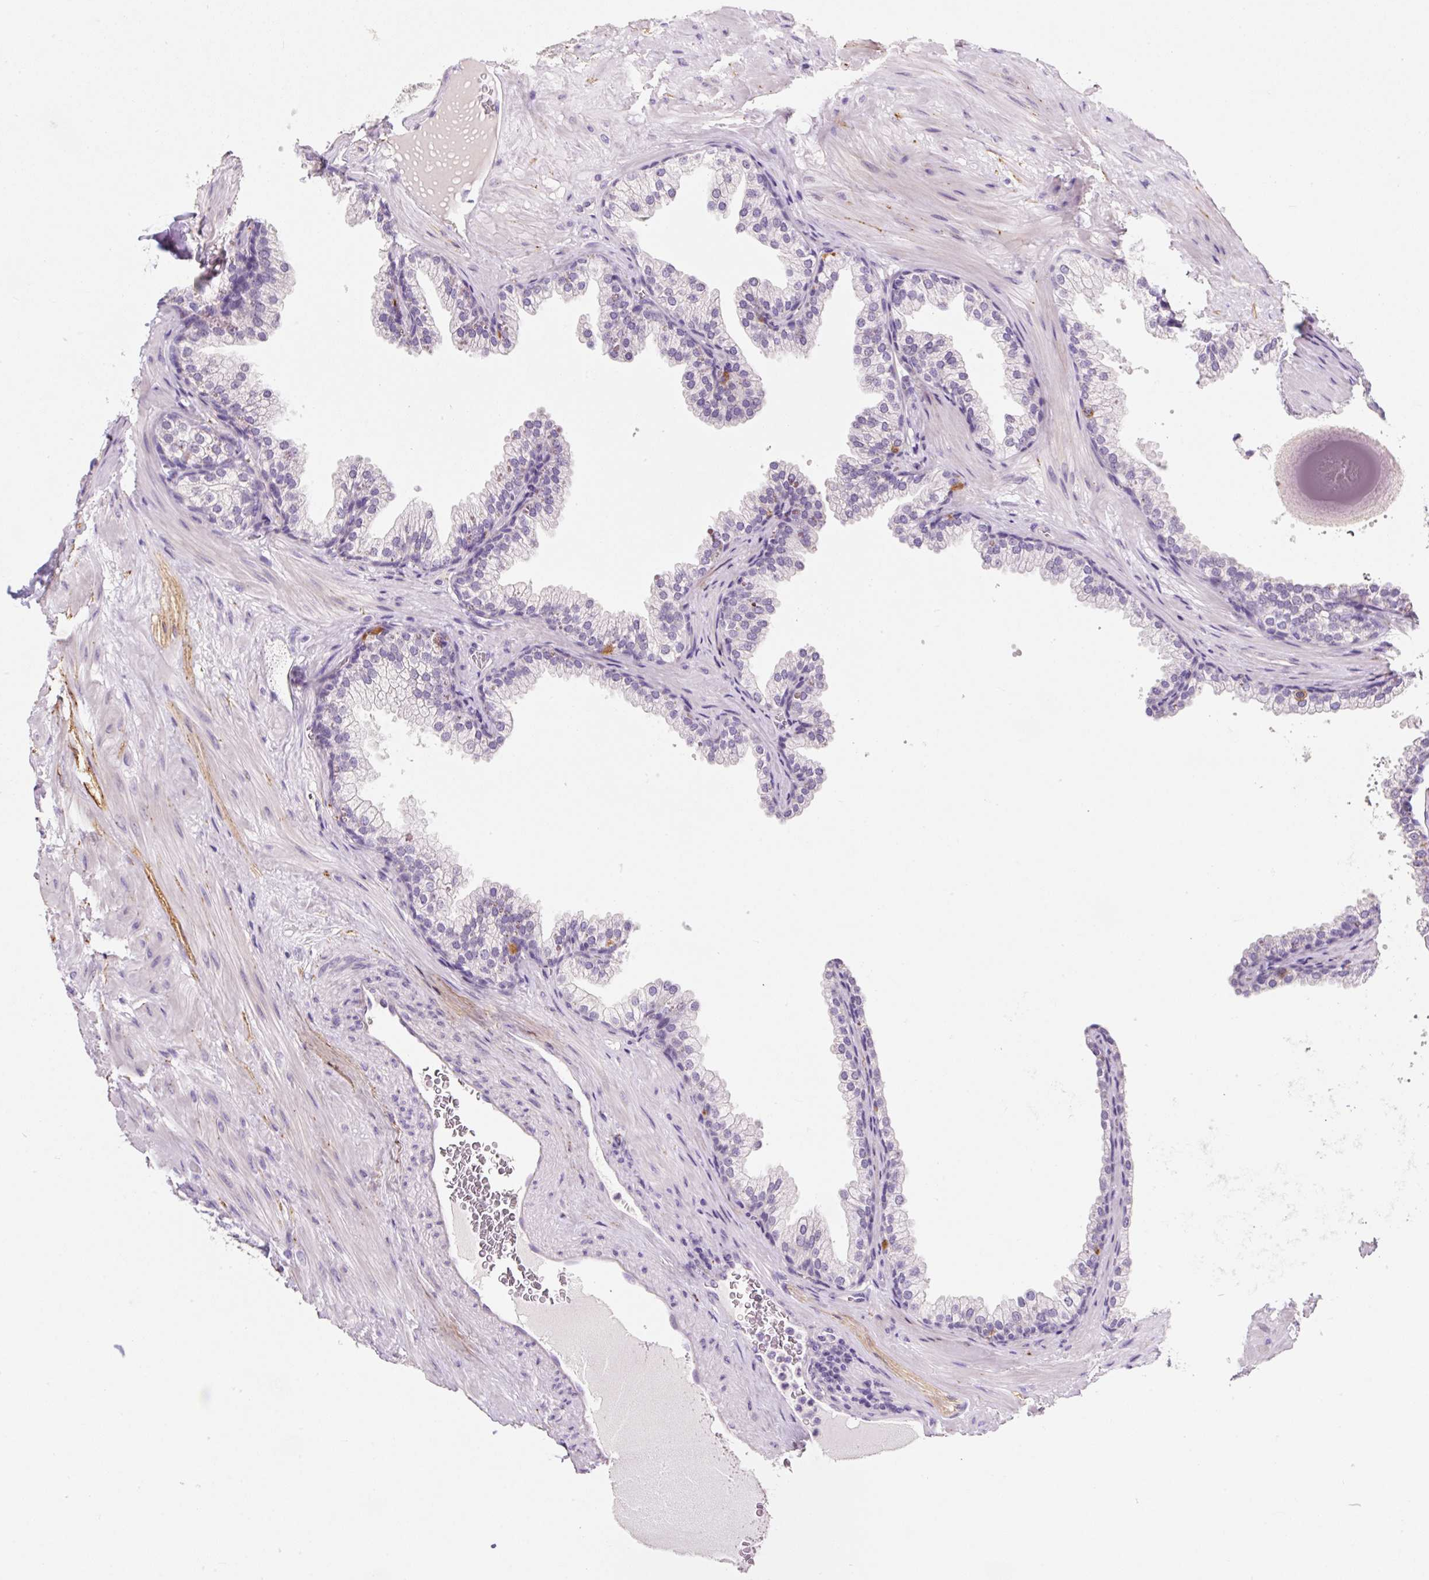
{"staining": {"intensity": "negative", "quantity": "none", "location": "none"}, "tissue": "prostate", "cell_type": "Glandular cells", "image_type": "normal", "snomed": [{"axis": "morphology", "description": "Normal tissue, NOS"}, {"axis": "topography", "description": "Prostate"}], "caption": "An image of human prostate is negative for staining in glandular cells. (DAB immunohistochemistry with hematoxylin counter stain).", "gene": "SYP", "patient": {"sex": "male", "age": 37}}